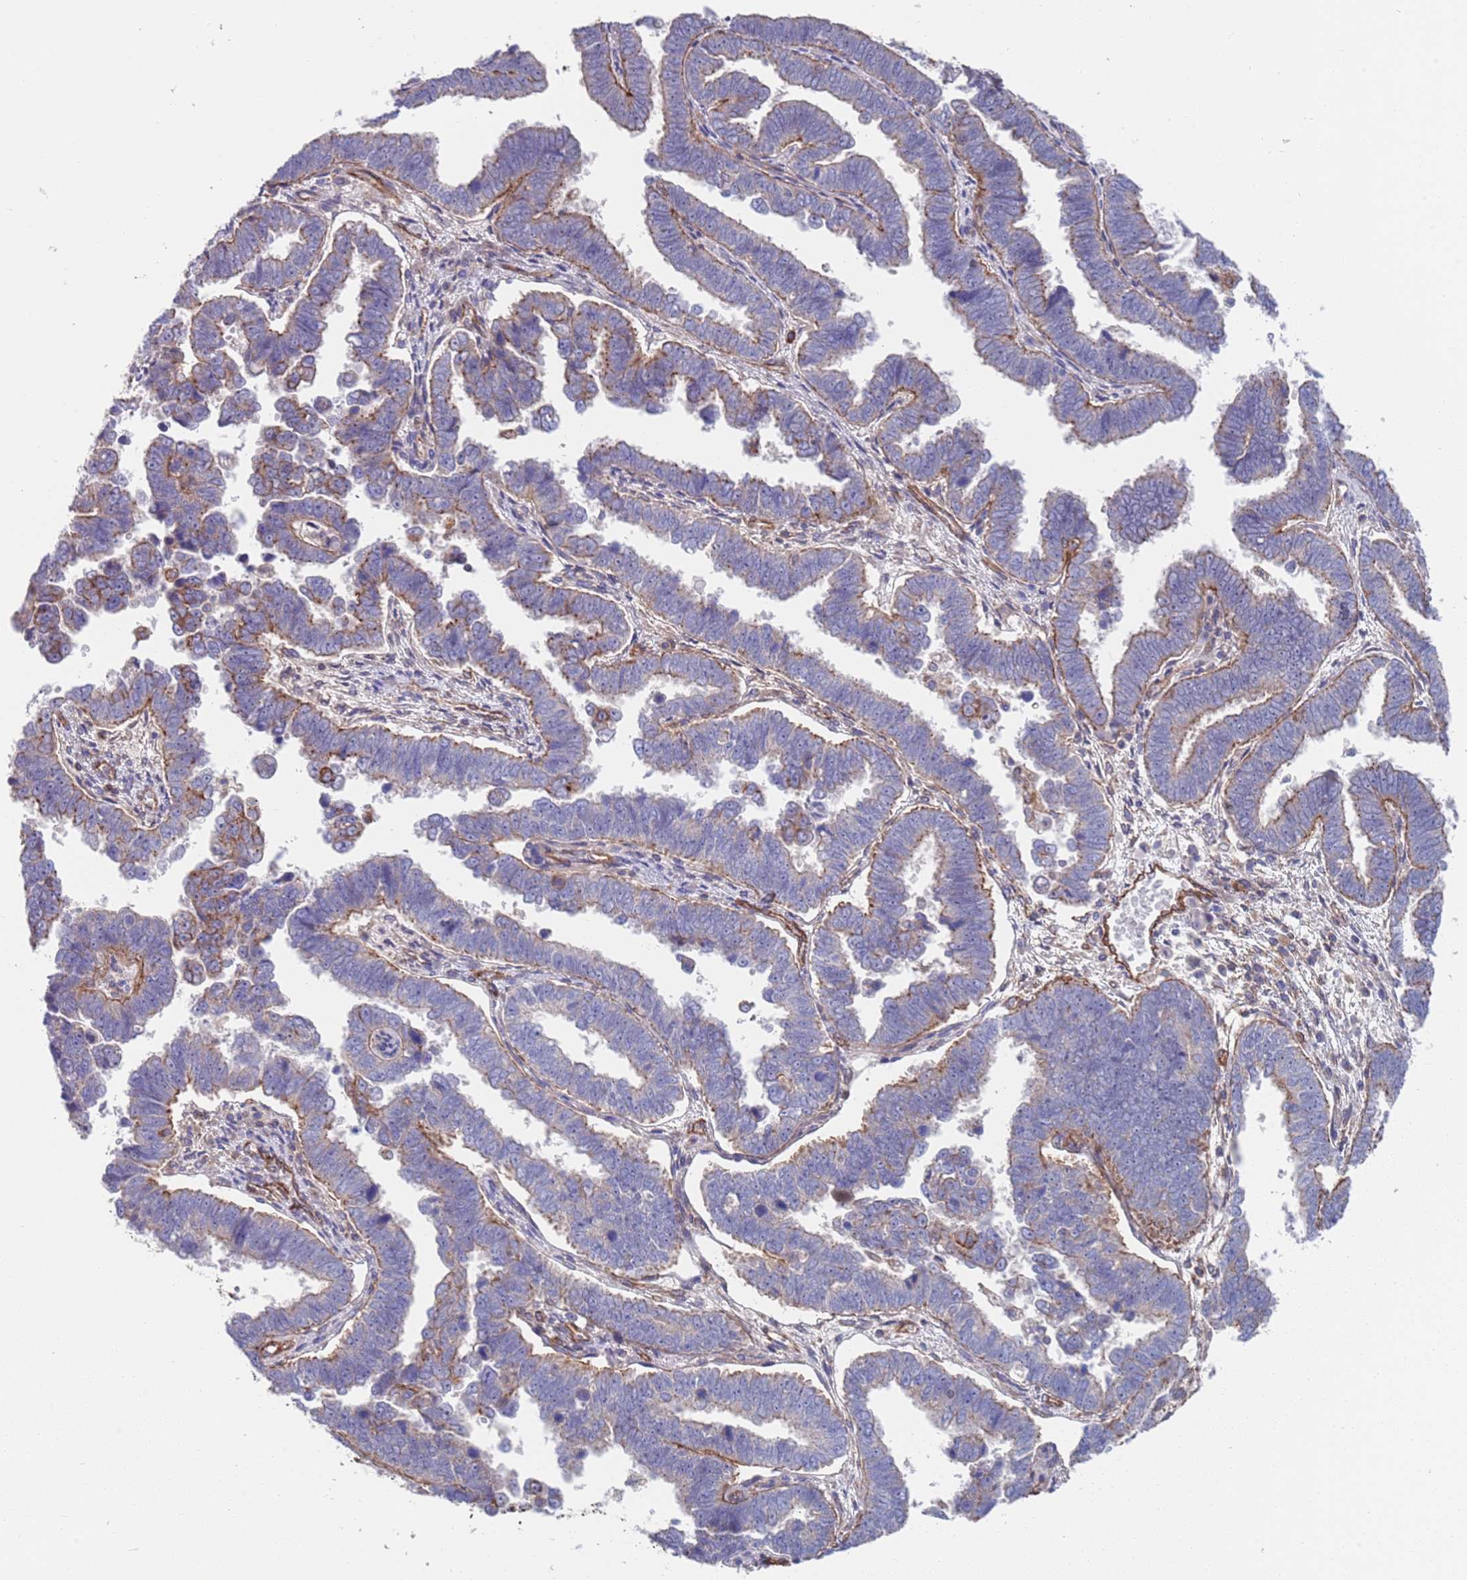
{"staining": {"intensity": "moderate", "quantity": "<25%", "location": "cytoplasmic/membranous"}, "tissue": "endometrial cancer", "cell_type": "Tumor cells", "image_type": "cancer", "snomed": [{"axis": "morphology", "description": "Adenocarcinoma, NOS"}, {"axis": "topography", "description": "Endometrium"}], "caption": "Adenocarcinoma (endometrial) stained with immunohistochemistry (IHC) displays moderate cytoplasmic/membranous staining in approximately <25% of tumor cells.", "gene": "JAKMIP2", "patient": {"sex": "female", "age": 75}}